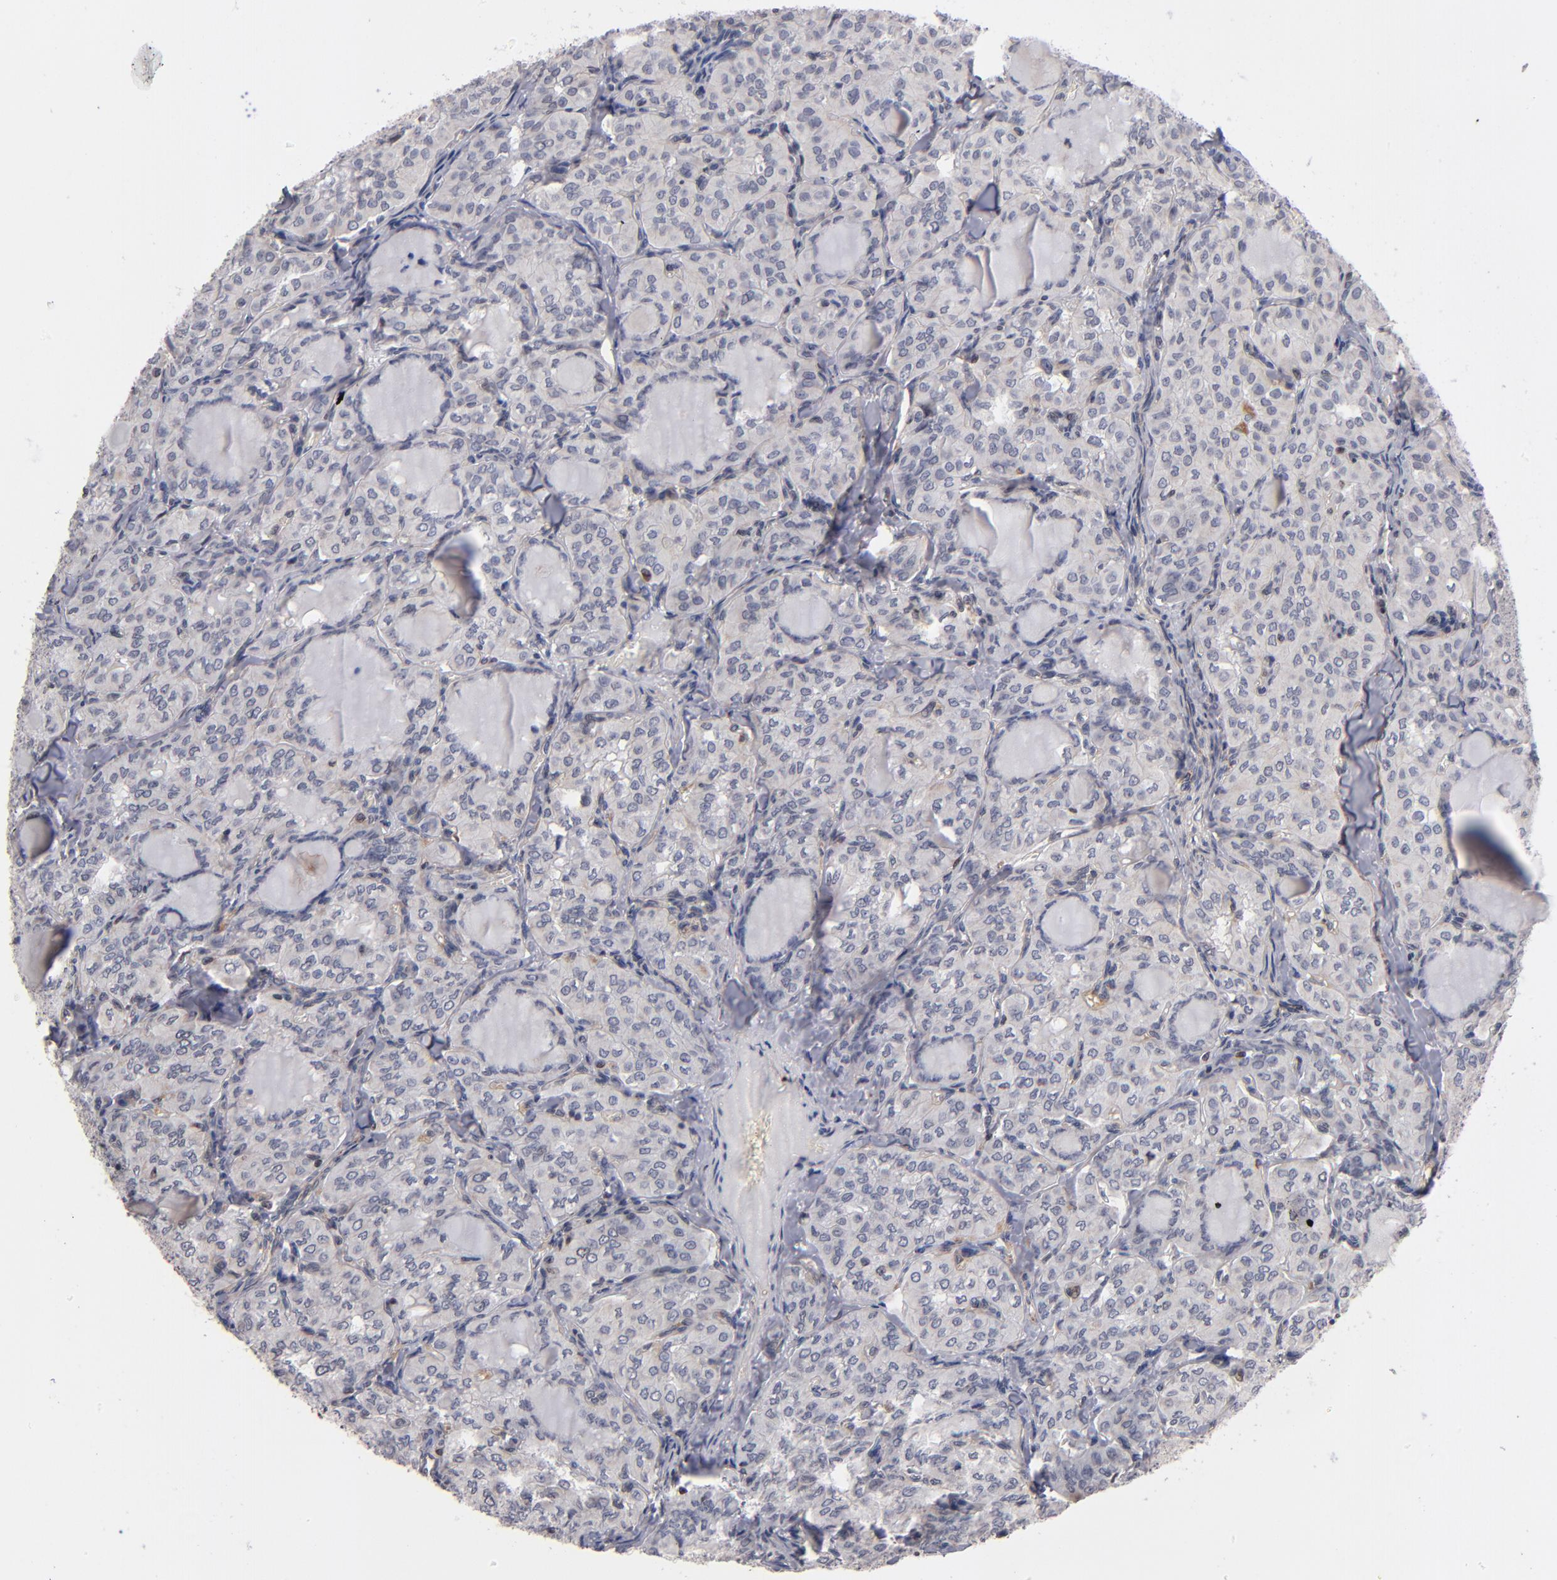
{"staining": {"intensity": "negative", "quantity": "none", "location": "none"}, "tissue": "thyroid cancer", "cell_type": "Tumor cells", "image_type": "cancer", "snomed": [{"axis": "morphology", "description": "Papillary adenocarcinoma, NOS"}, {"axis": "topography", "description": "Thyroid gland"}], "caption": "Human thyroid papillary adenocarcinoma stained for a protein using immunohistochemistry shows no expression in tumor cells.", "gene": "ODF2", "patient": {"sex": "male", "age": 20}}